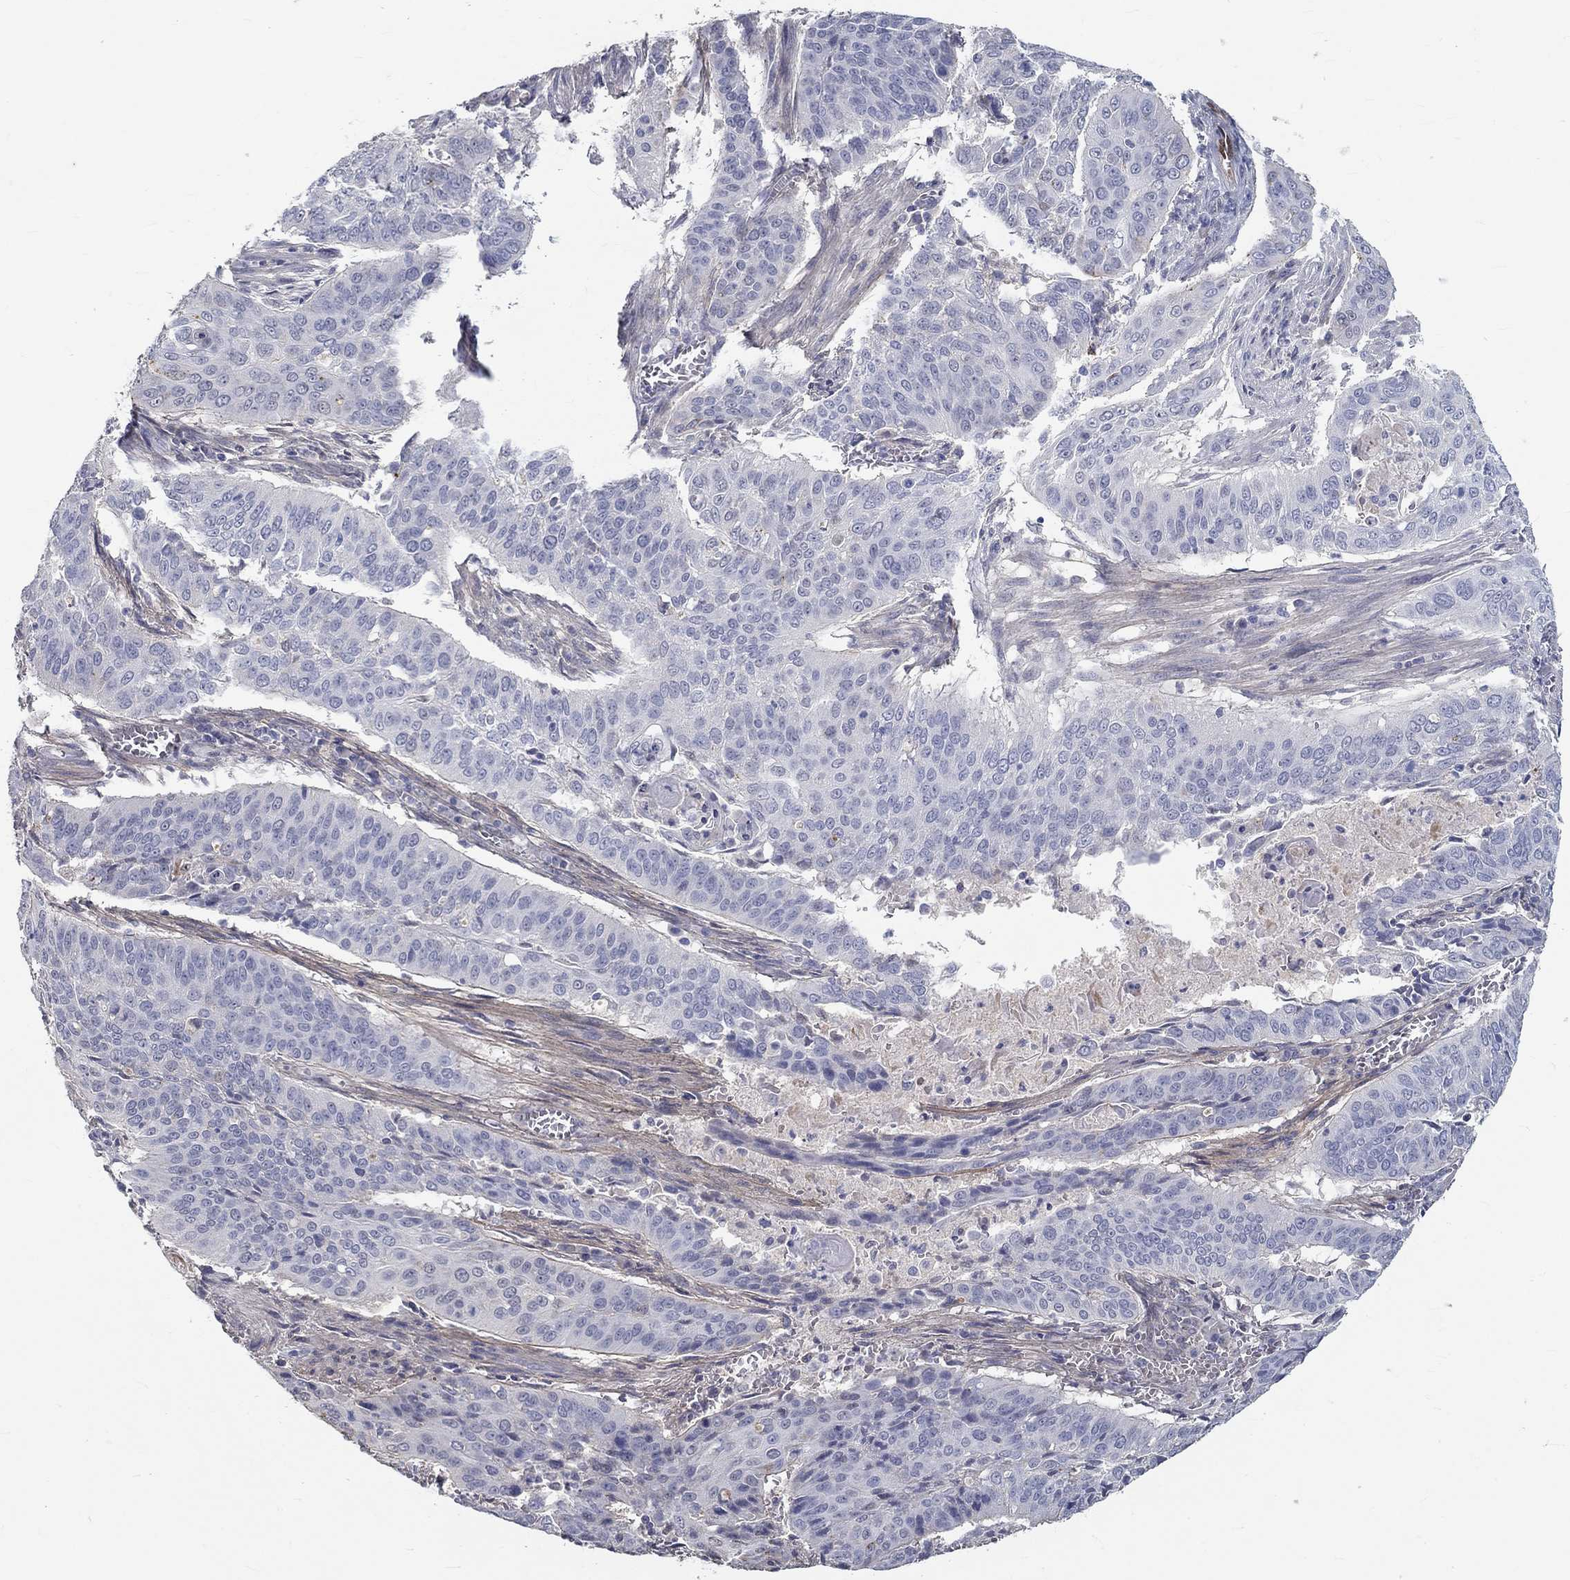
{"staining": {"intensity": "negative", "quantity": "none", "location": "none"}, "tissue": "cervical cancer", "cell_type": "Tumor cells", "image_type": "cancer", "snomed": [{"axis": "morphology", "description": "Squamous cell carcinoma, NOS"}, {"axis": "topography", "description": "Cervix"}], "caption": "Photomicrograph shows no protein positivity in tumor cells of cervical cancer tissue.", "gene": "FGF2", "patient": {"sex": "female", "age": 39}}